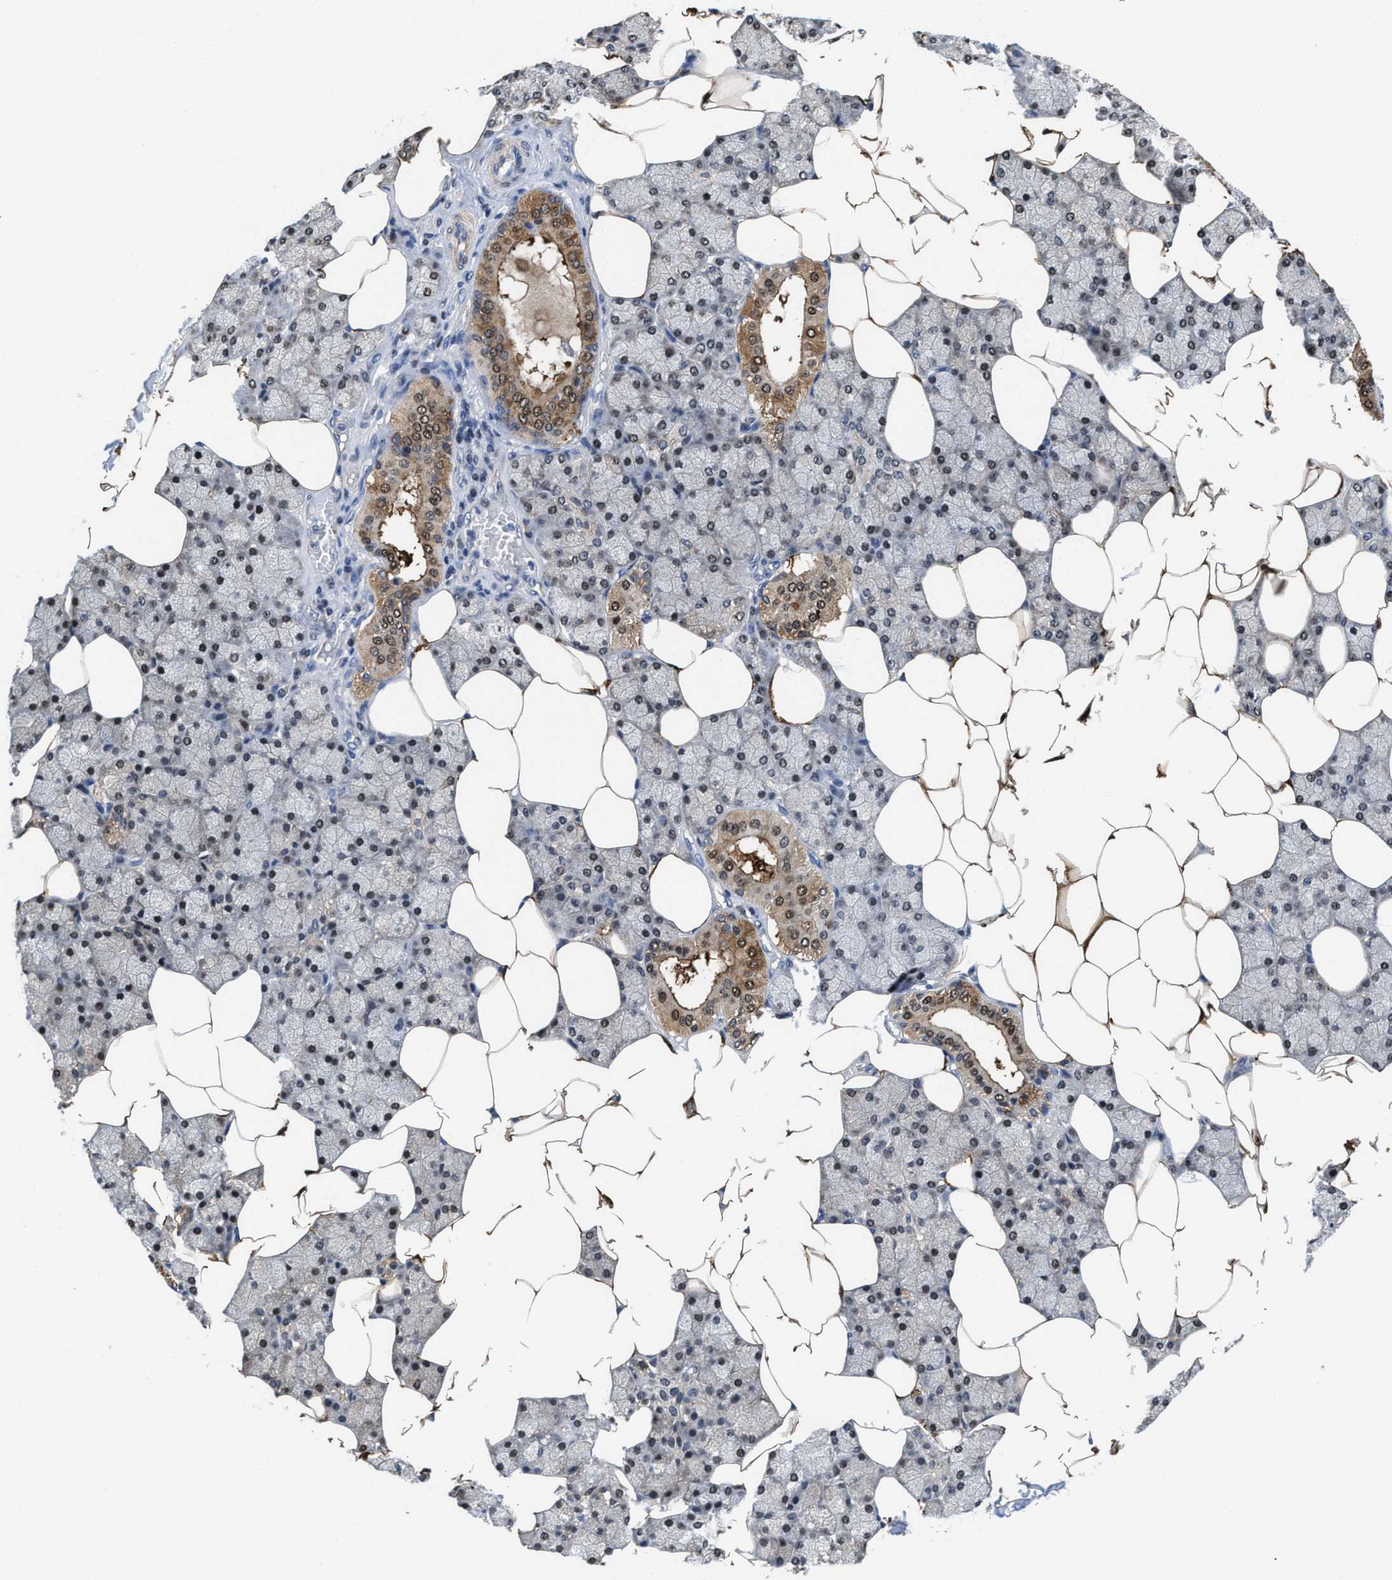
{"staining": {"intensity": "moderate", "quantity": "25%-75%", "location": "cytoplasmic/membranous,nuclear"}, "tissue": "salivary gland", "cell_type": "Glandular cells", "image_type": "normal", "snomed": [{"axis": "morphology", "description": "Normal tissue, NOS"}, {"axis": "topography", "description": "Salivary gland"}], "caption": "High-magnification brightfield microscopy of benign salivary gland stained with DAB (brown) and counterstained with hematoxylin (blue). glandular cells exhibit moderate cytoplasmic/membranous,nuclear positivity is present in about25%-75% of cells. (Stains: DAB (3,3'-diaminobenzidine) in brown, nuclei in blue, Microscopy: brightfield microscopy at high magnification).", "gene": "KIF12", "patient": {"sex": "male", "age": 62}}